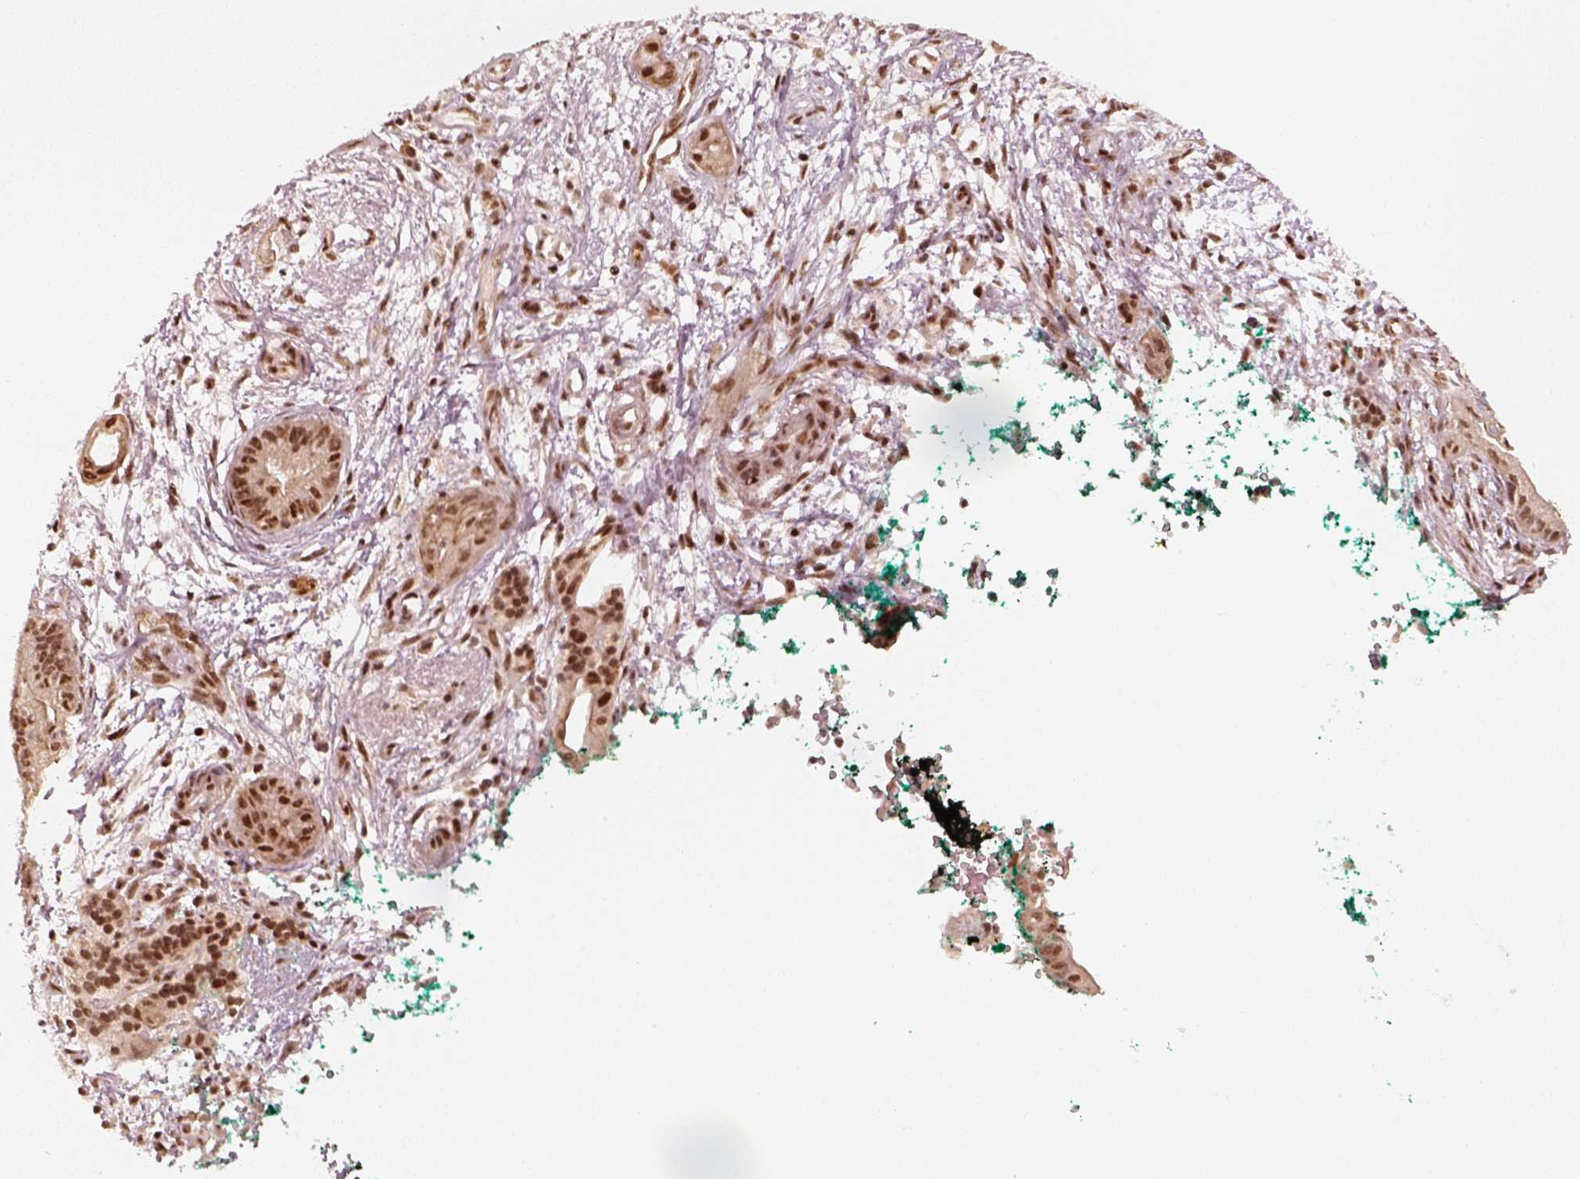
{"staining": {"intensity": "strong", "quantity": ">75%", "location": "nuclear"}, "tissue": "pancreatic cancer", "cell_type": "Tumor cells", "image_type": "cancer", "snomed": [{"axis": "morphology", "description": "Normal tissue, NOS"}, {"axis": "morphology", "description": "Adenocarcinoma, NOS"}, {"axis": "topography", "description": "Lymph node"}, {"axis": "topography", "description": "Pancreas"}], "caption": "This micrograph exhibits pancreatic cancer (adenocarcinoma) stained with immunohistochemistry to label a protein in brown. The nuclear of tumor cells show strong positivity for the protein. Nuclei are counter-stained blue.", "gene": "GMEB2", "patient": {"sex": "female", "age": 58}}